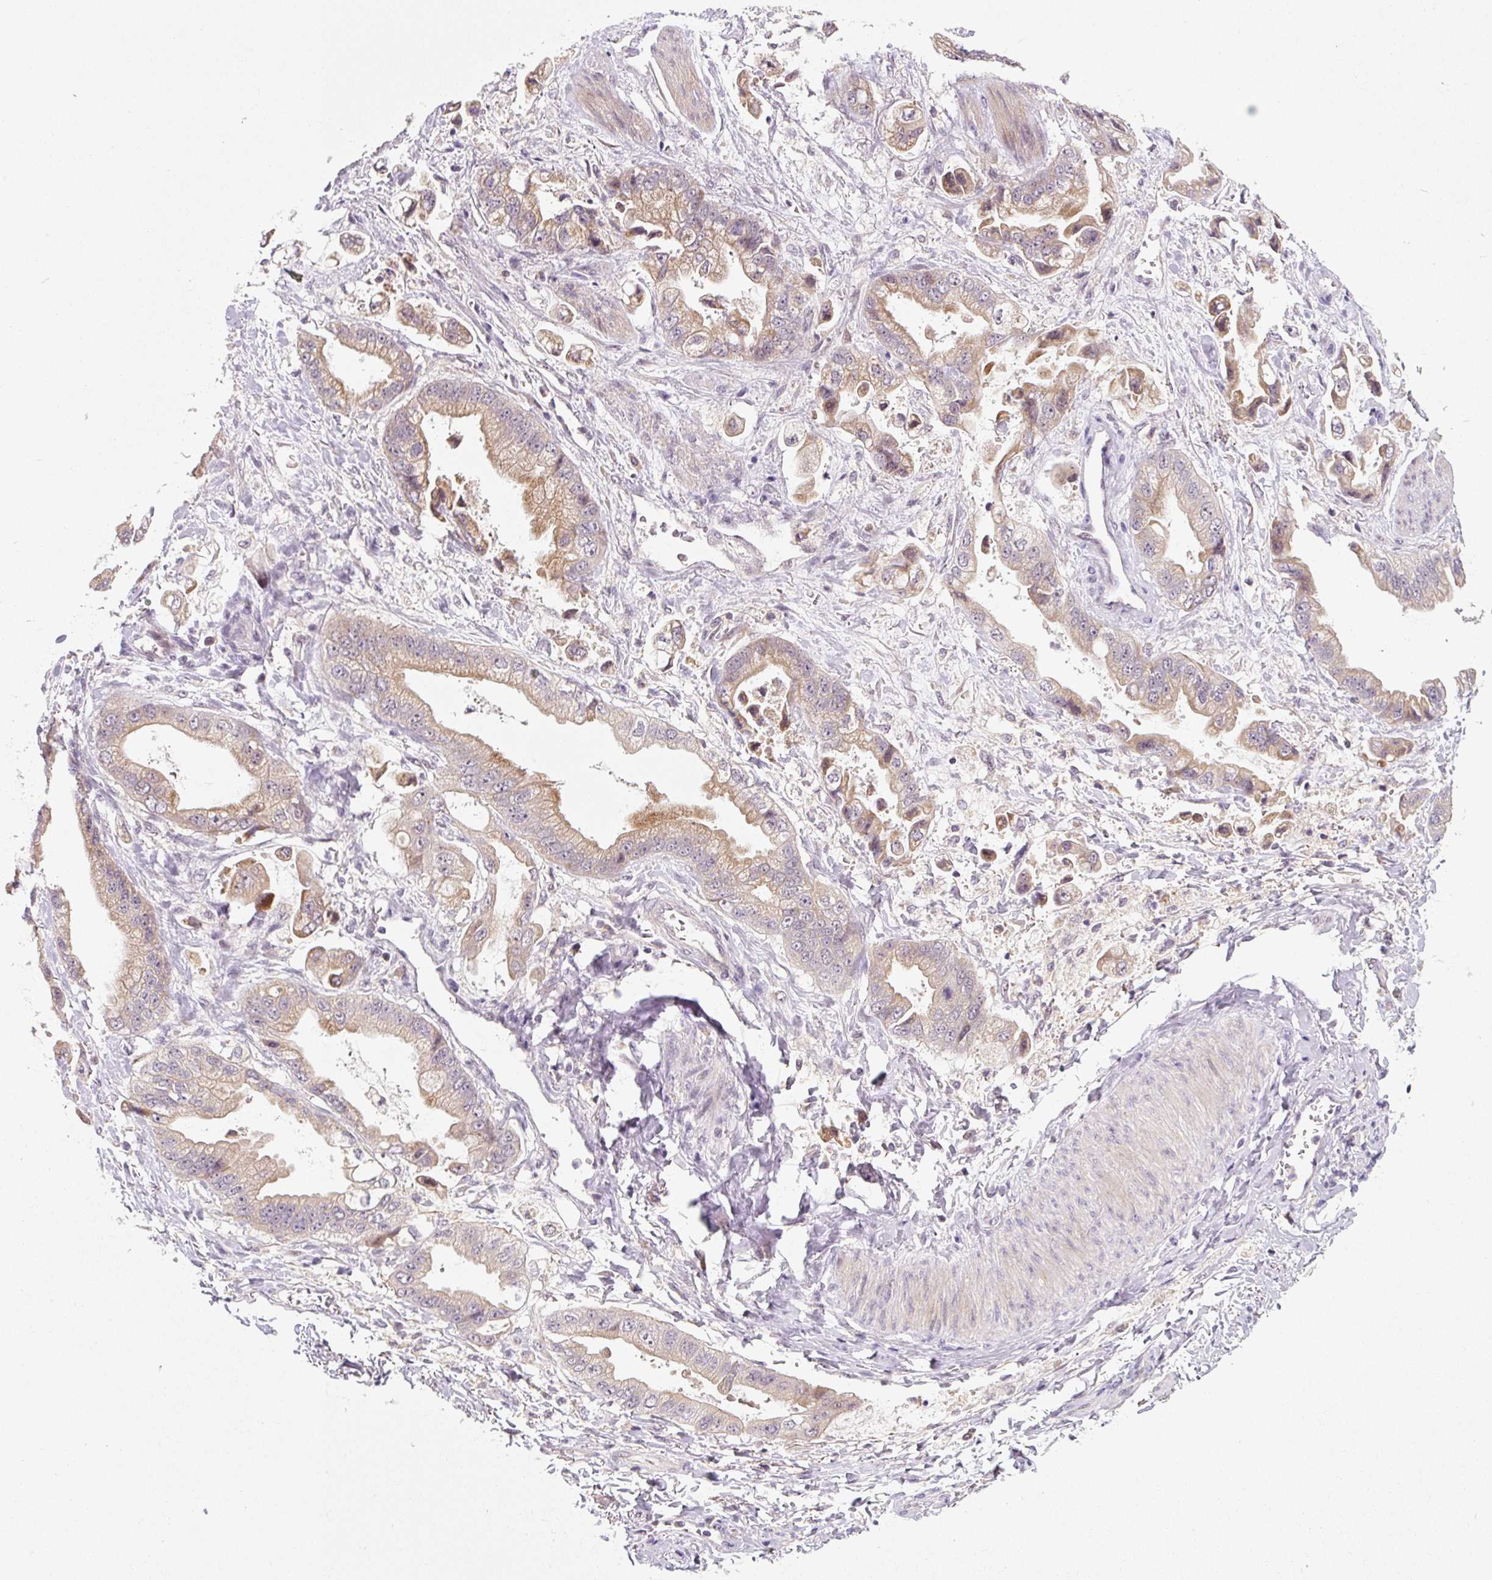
{"staining": {"intensity": "weak", "quantity": ">75%", "location": "cytoplasmic/membranous"}, "tissue": "stomach cancer", "cell_type": "Tumor cells", "image_type": "cancer", "snomed": [{"axis": "morphology", "description": "Adenocarcinoma, NOS"}, {"axis": "topography", "description": "Stomach"}], "caption": "DAB (3,3'-diaminobenzidine) immunohistochemical staining of stomach cancer (adenocarcinoma) reveals weak cytoplasmic/membranous protein staining in approximately >75% of tumor cells.", "gene": "PRKAA2", "patient": {"sex": "male", "age": 62}}